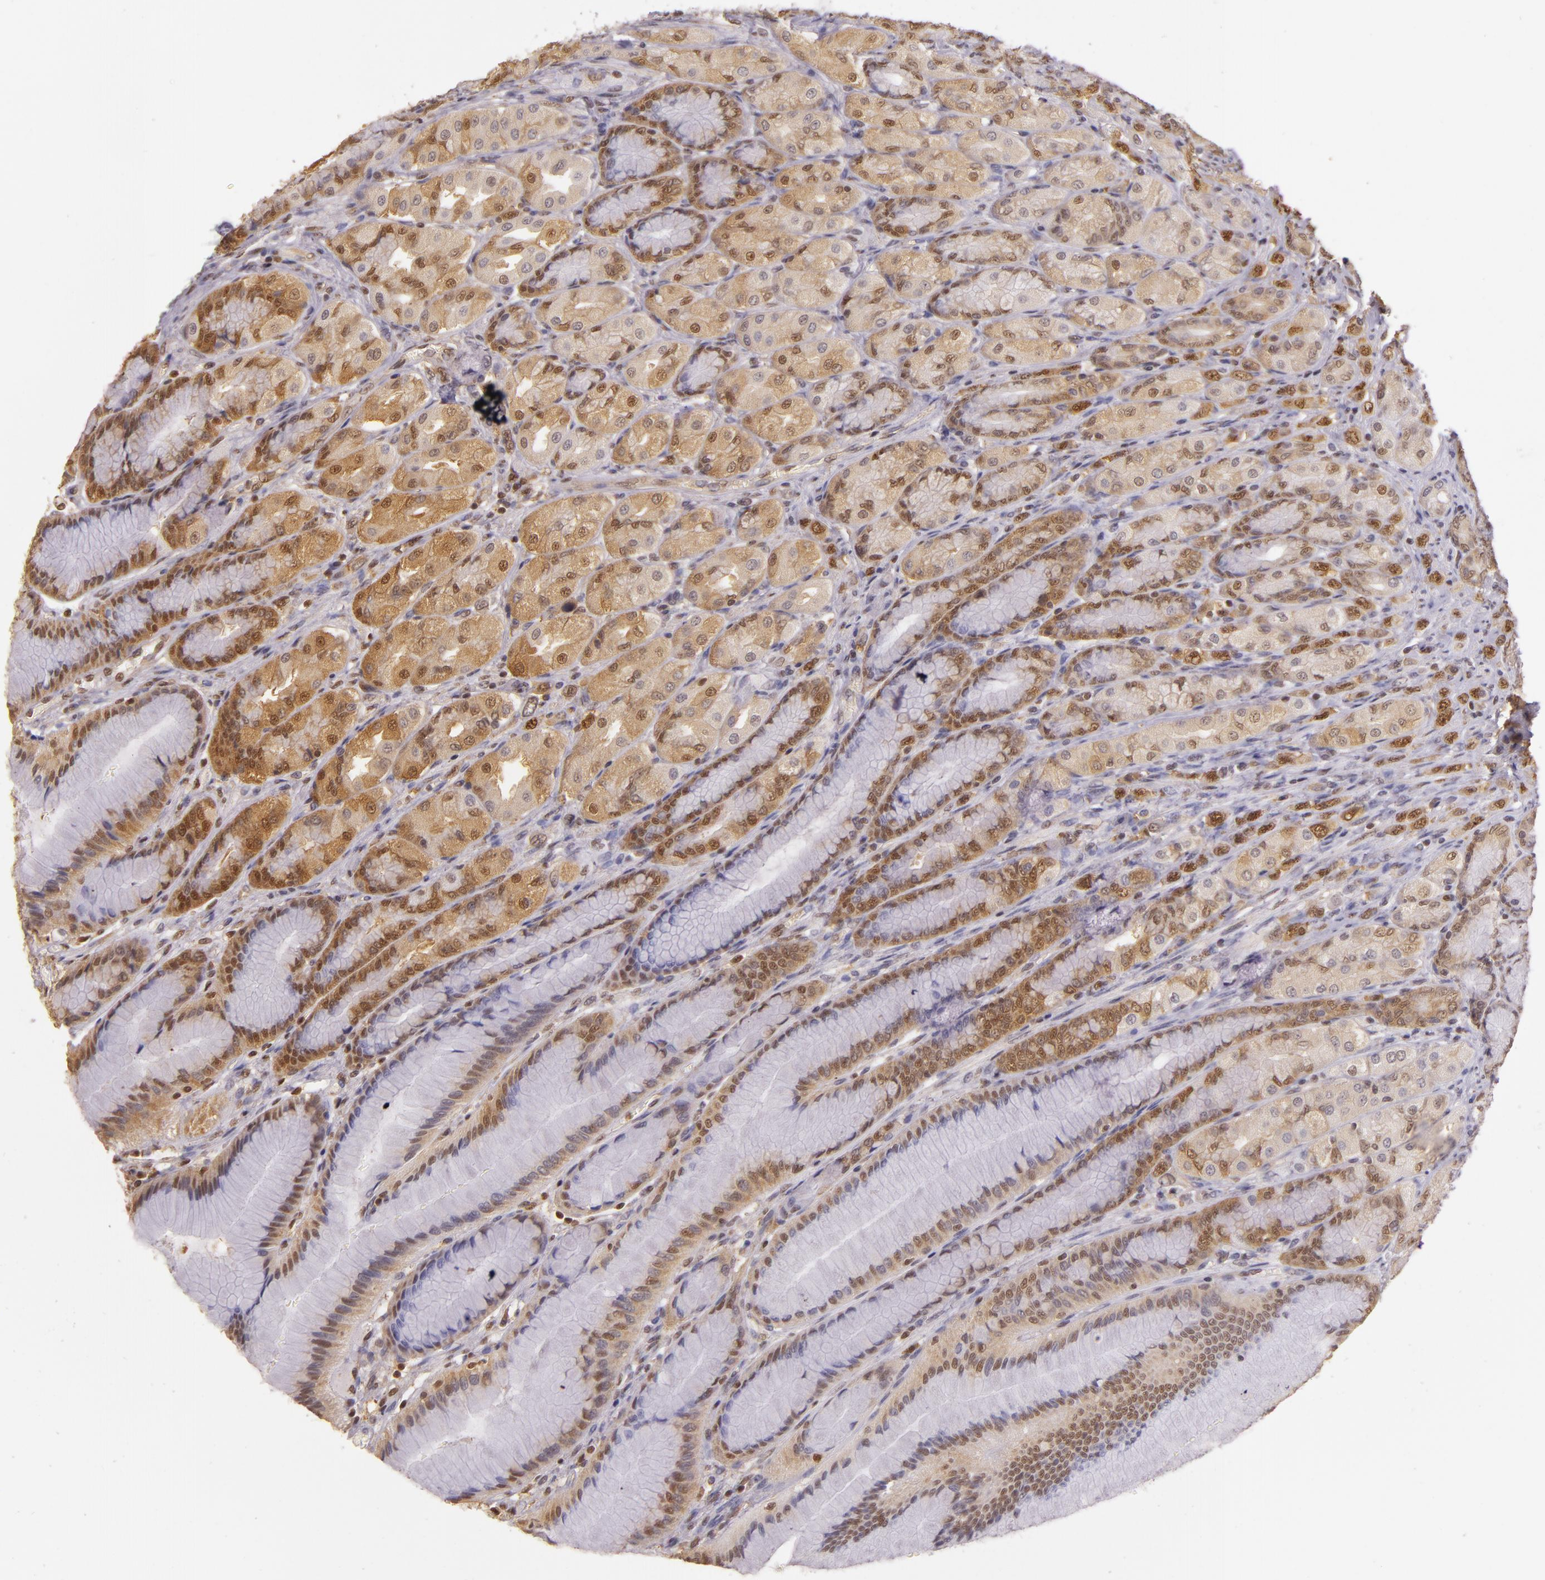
{"staining": {"intensity": "moderate", "quantity": ">75%", "location": "cytoplasmic/membranous,nuclear"}, "tissue": "stomach", "cell_type": "Glandular cells", "image_type": "normal", "snomed": [{"axis": "morphology", "description": "Normal tissue, NOS"}, {"axis": "morphology", "description": "Adenocarcinoma, NOS"}, {"axis": "topography", "description": "Stomach"}, {"axis": "topography", "description": "Stomach, lower"}], "caption": "Protein staining shows moderate cytoplasmic/membranous,nuclear staining in about >75% of glandular cells in benign stomach. (Stains: DAB (3,3'-diaminobenzidine) in brown, nuclei in blue, Microscopy: brightfield microscopy at high magnification).", "gene": "HSPA8", "patient": {"sex": "female", "age": 65}}